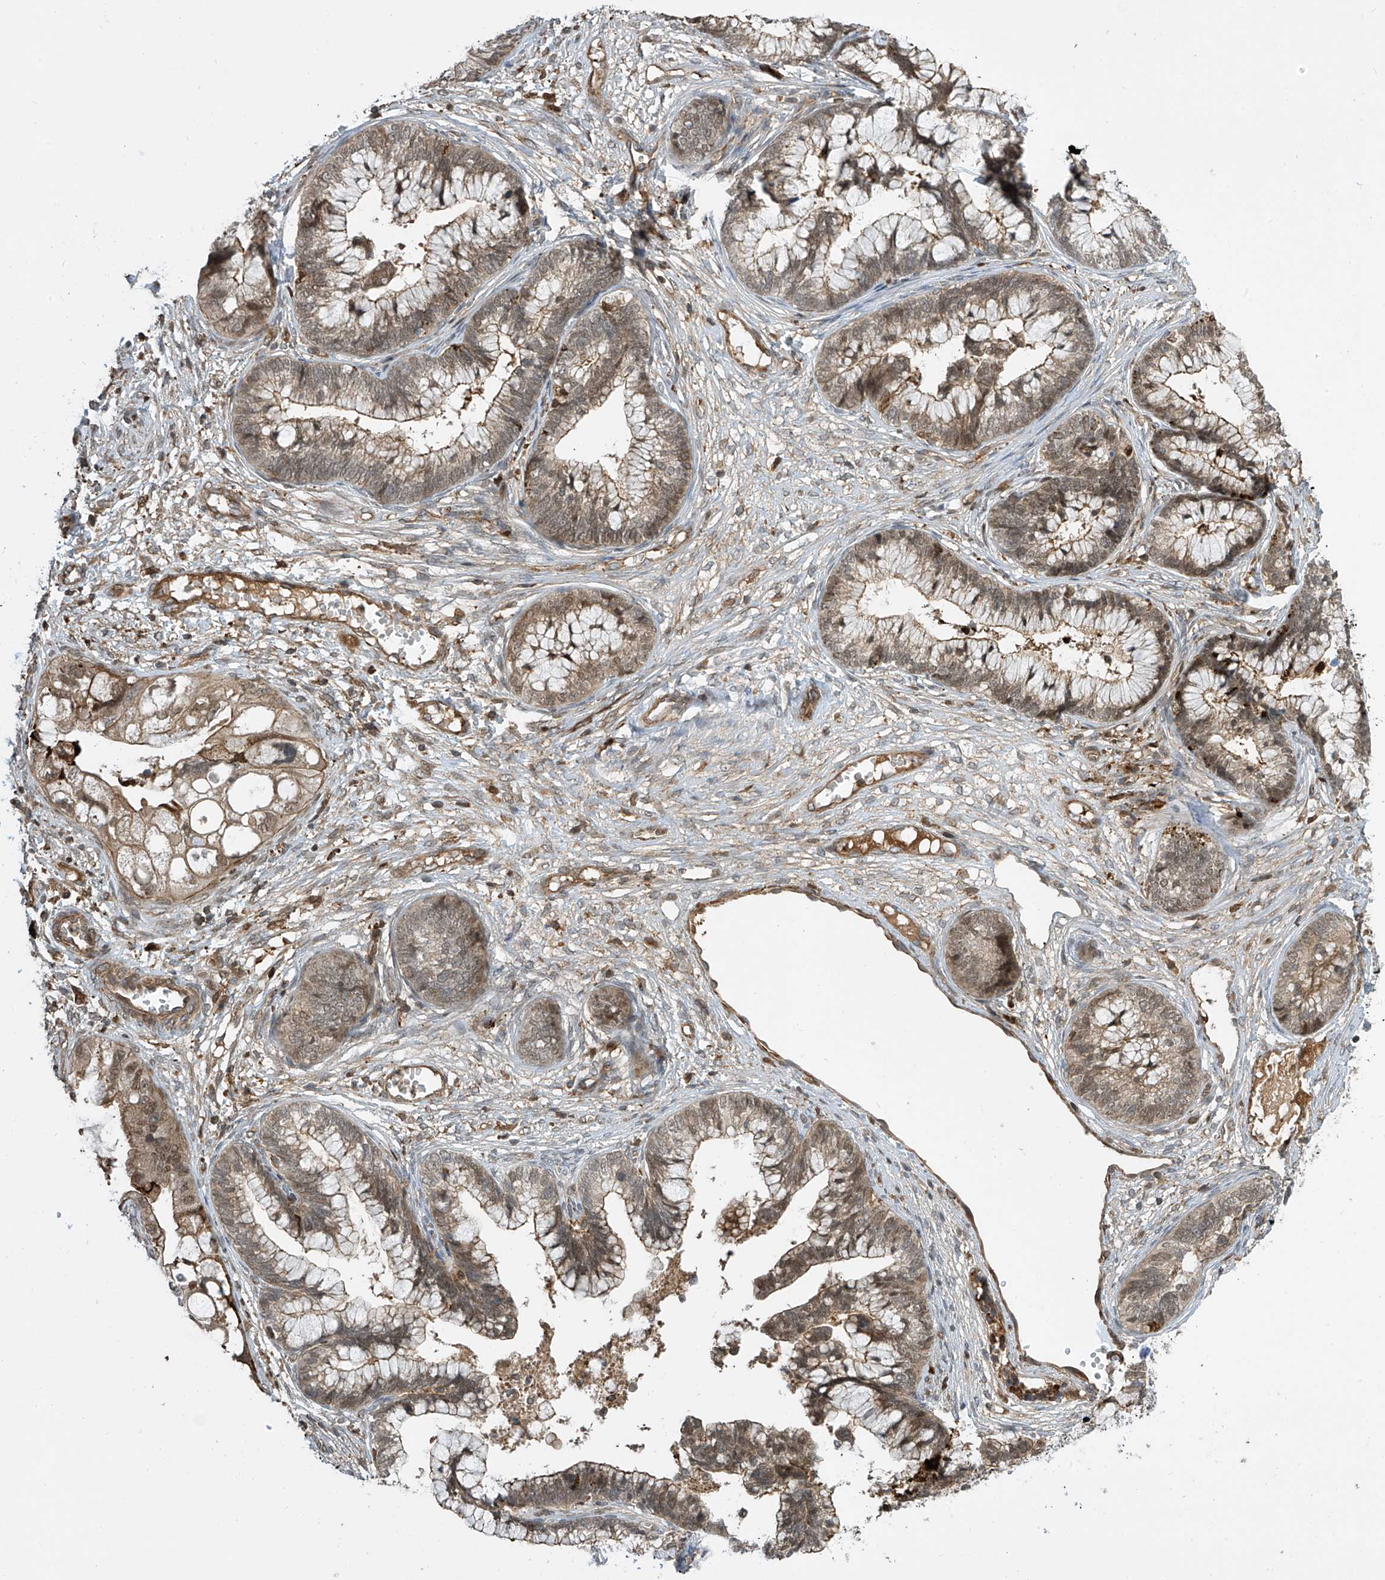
{"staining": {"intensity": "weak", "quantity": ">75%", "location": "cytoplasmic/membranous,nuclear"}, "tissue": "cervical cancer", "cell_type": "Tumor cells", "image_type": "cancer", "snomed": [{"axis": "morphology", "description": "Adenocarcinoma, NOS"}, {"axis": "topography", "description": "Cervix"}], "caption": "Weak cytoplasmic/membranous and nuclear expression for a protein is present in approximately >75% of tumor cells of cervical adenocarcinoma using IHC.", "gene": "ATAD2B", "patient": {"sex": "female", "age": 44}}